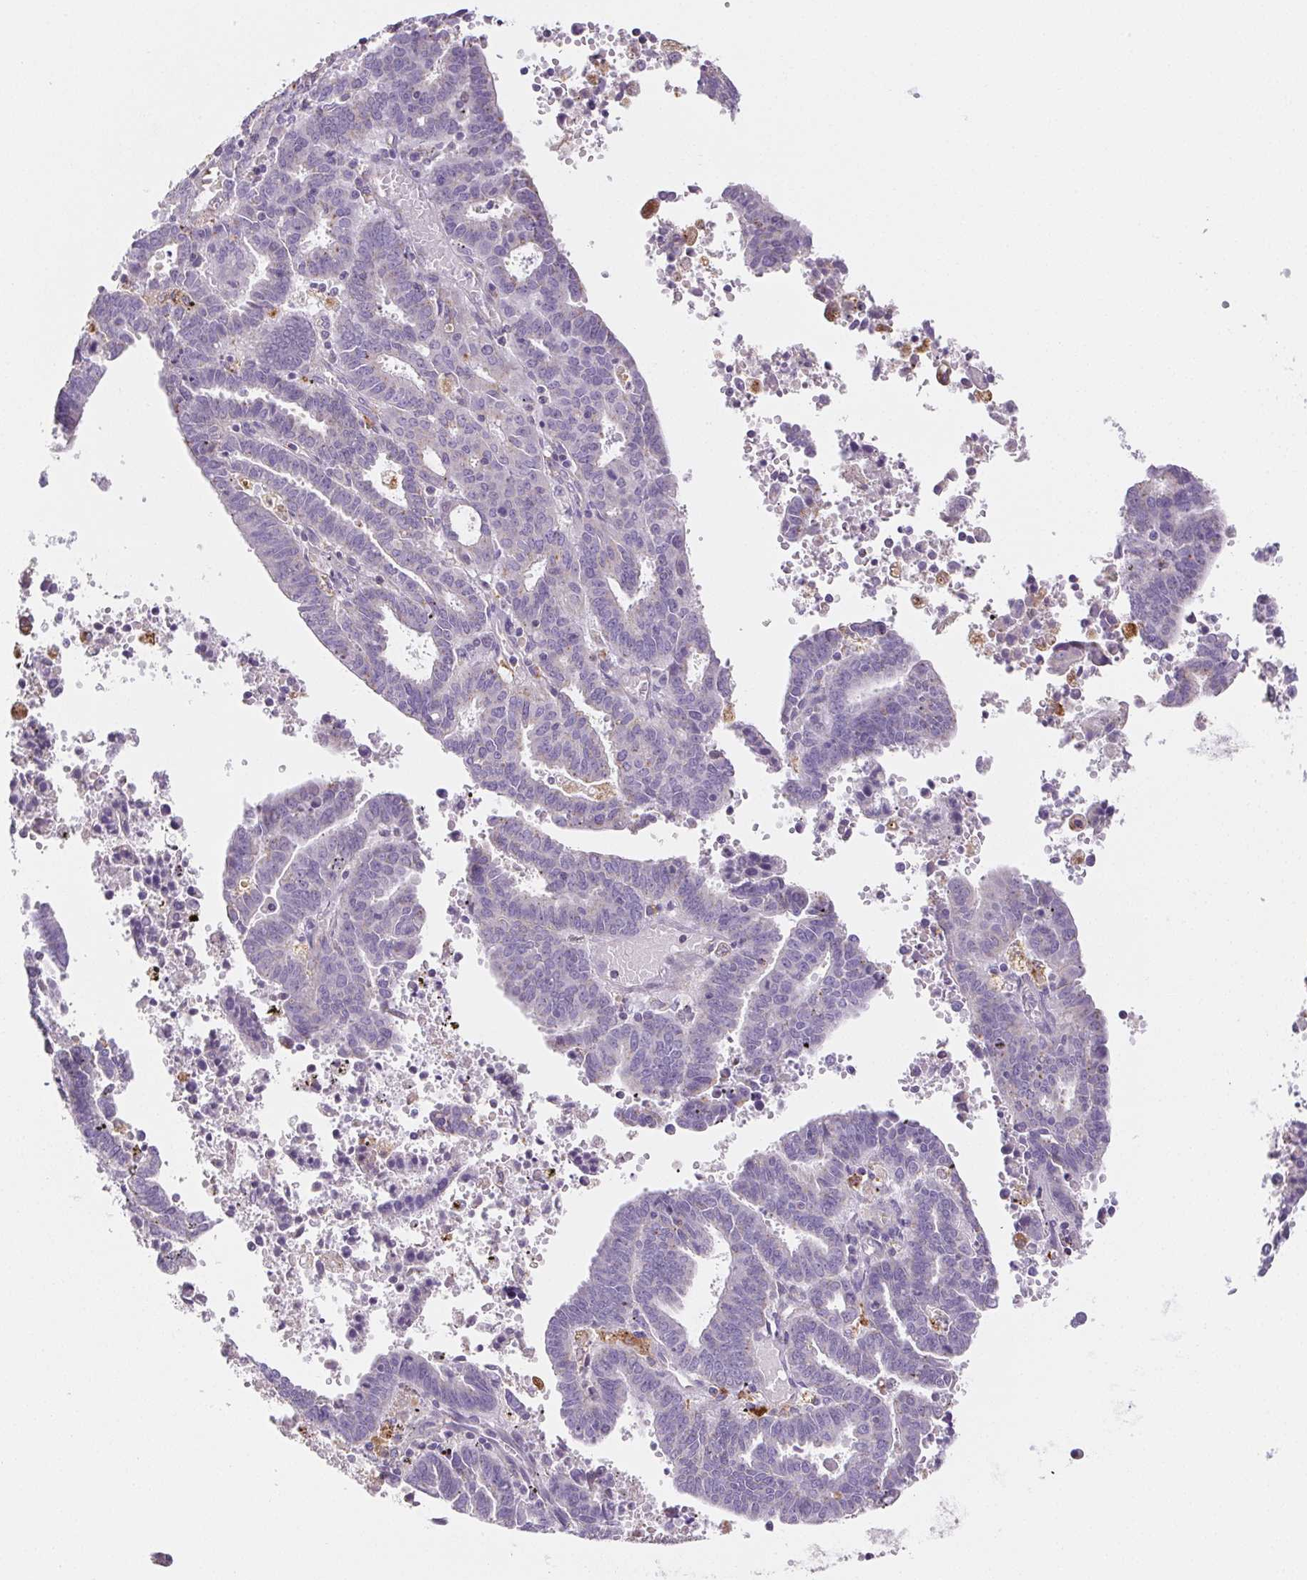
{"staining": {"intensity": "negative", "quantity": "none", "location": "none"}, "tissue": "endometrial cancer", "cell_type": "Tumor cells", "image_type": "cancer", "snomed": [{"axis": "morphology", "description": "Adenocarcinoma, NOS"}, {"axis": "topography", "description": "Uterus"}], "caption": "Immunohistochemical staining of endometrial cancer shows no significant staining in tumor cells.", "gene": "LIPA", "patient": {"sex": "female", "age": 83}}